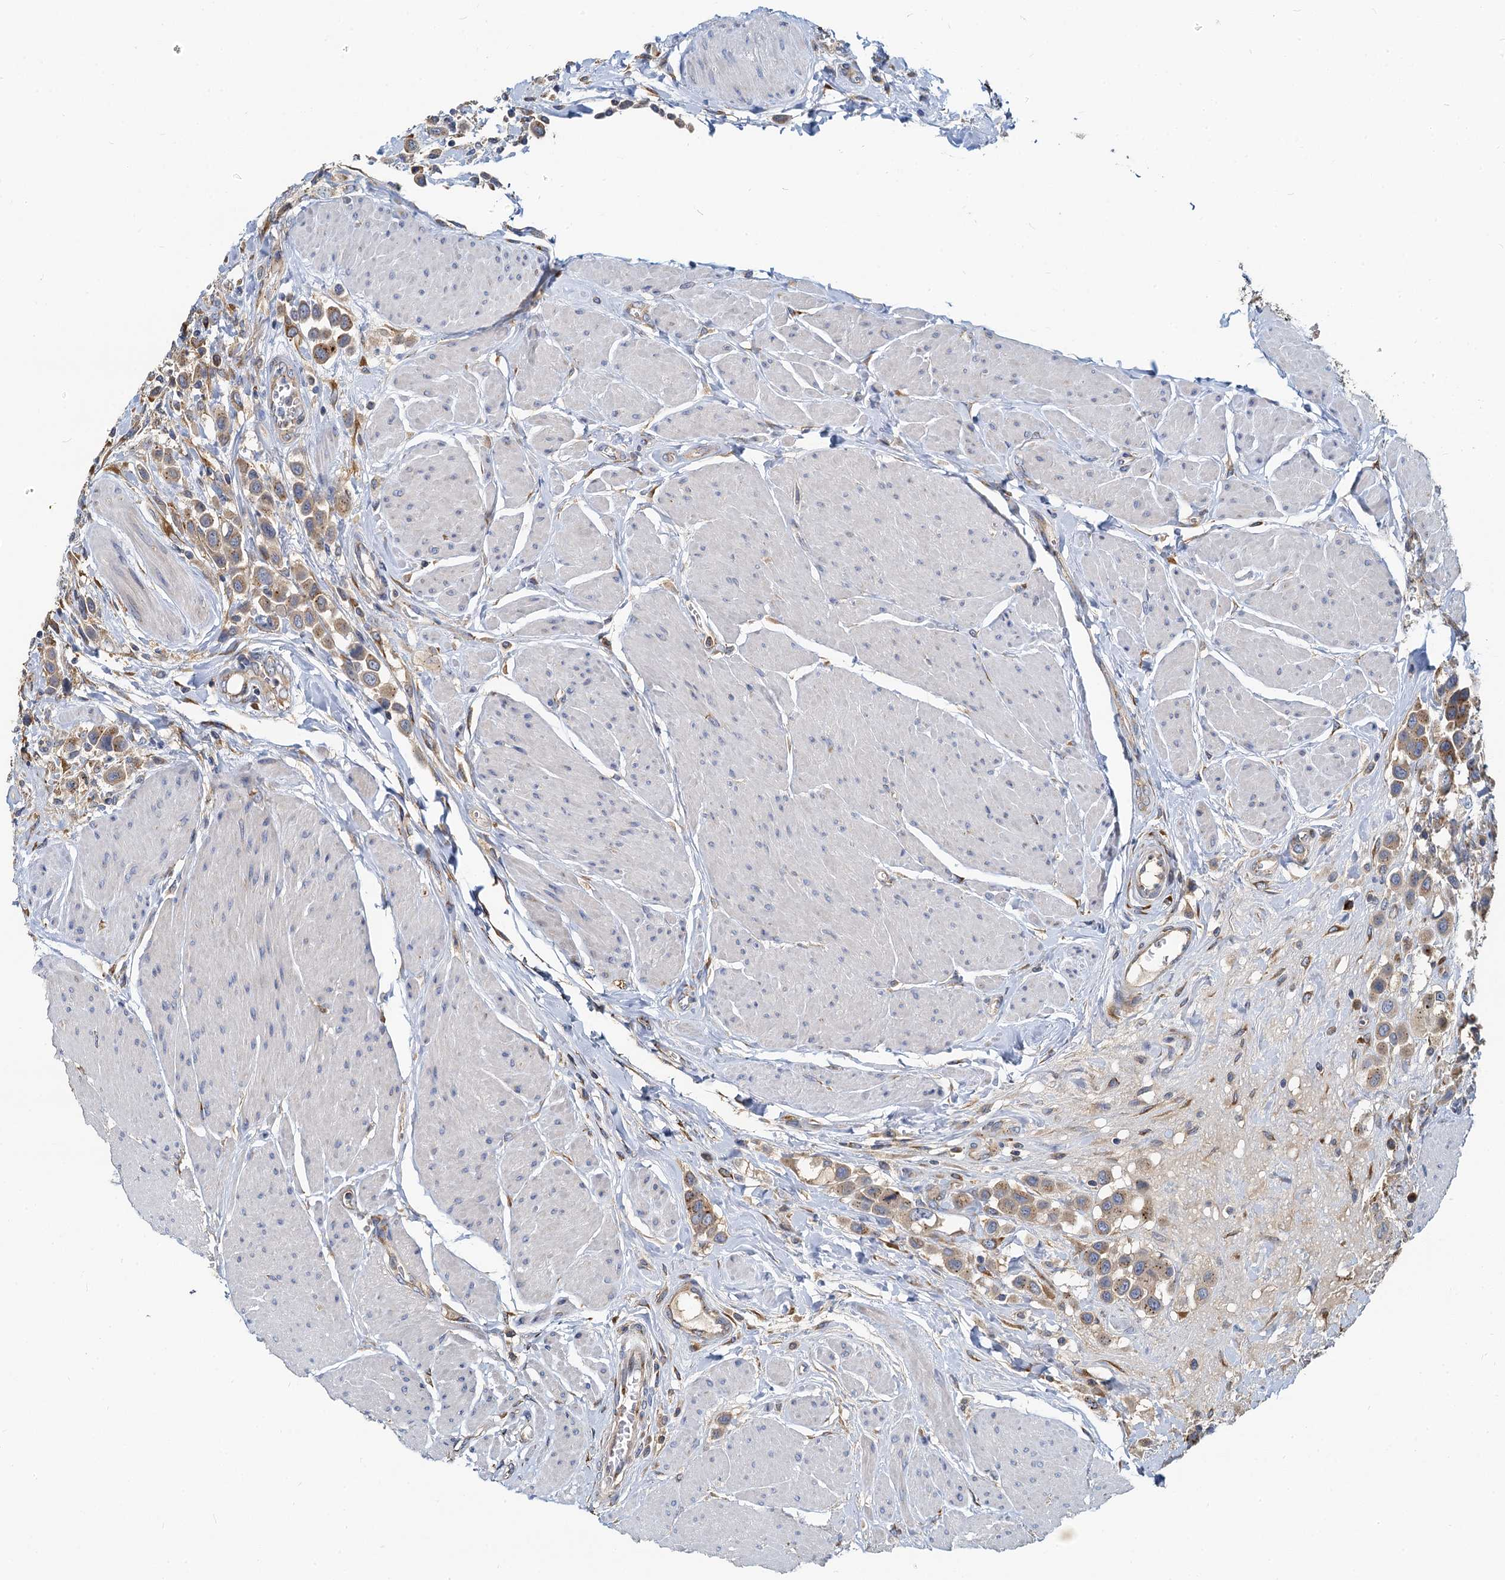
{"staining": {"intensity": "moderate", "quantity": "25%-75%", "location": "cytoplasmic/membranous"}, "tissue": "urothelial cancer", "cell_type": "Tumor cells", "image_type": "cancer", "snomed": [{"axis": "morphology", "description": "Urothelial carcinoma, High grade"}, {"axis": "topography", "description": "Urinary bladder"}], "caption": "About 25%-75% of tumor cells in human urothelial cancer display moderate cytoplasmic/membranous protein expression as visualized by brown immunohistochemical staining.", "gene": "NKAPD1", "patient": {"sex": "male", "age": 50}}